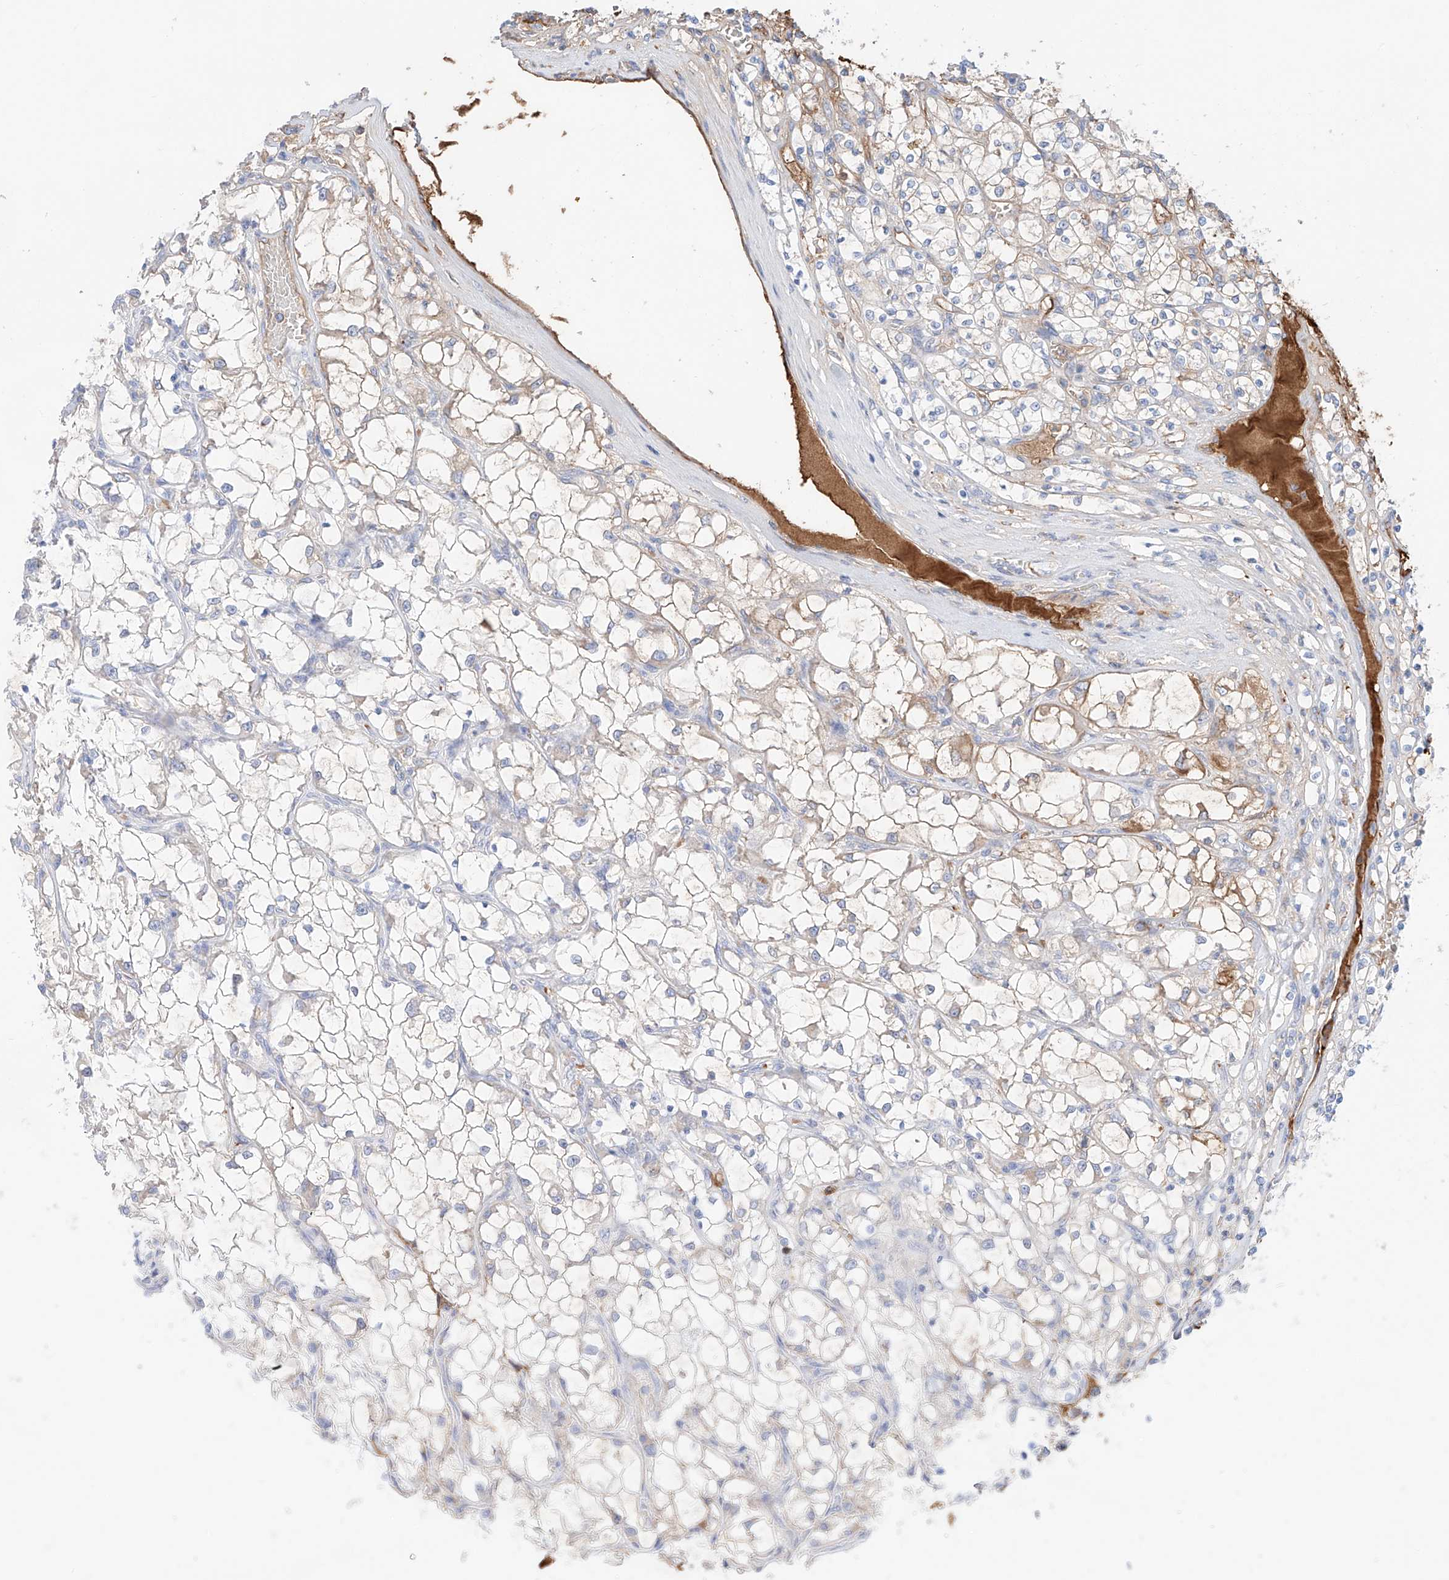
{"staining": {"intensity": "negative", "quantity": "none", "location": "none"}, "tissue": "renal cancer", "cell_type": "Tumor cells", "image_type": "cancer", "snomed": [{"axis": "morphology", "description": "Adenocarcinoma, NOS"}, {"axis": "topography", "description": "Kidney"}], "caption": "Histopathology image shows no significant protein staining in tumor cells of renal cancer.", "gene": "PGGT1B", "patient": {"sex": "female", "age": 69}}